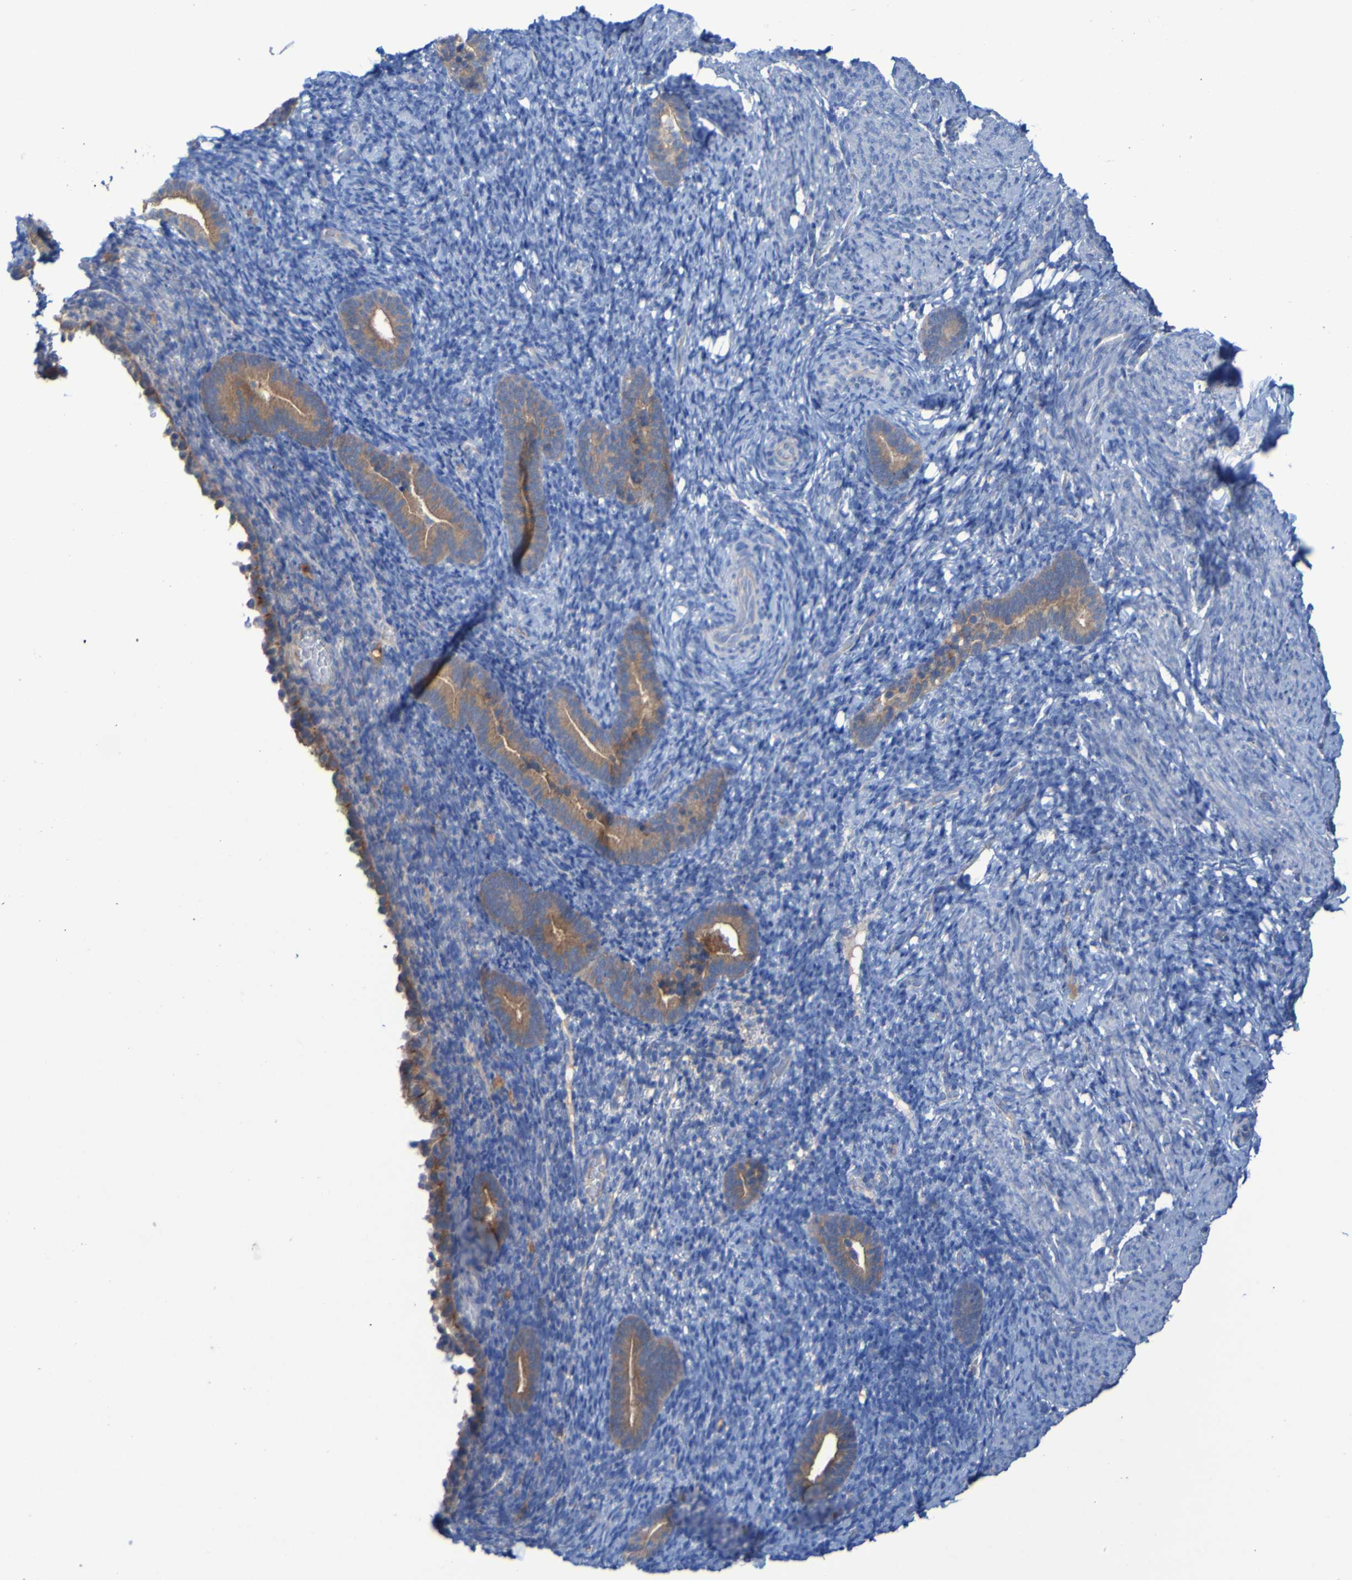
{"staining": {"intensity": "negative", "quantity": "none", "location": "none"}, "tissue": "endometrium", "cell_type": "Cells in endometrial stroma", "image_type": "normal", "snomed": [{"axis": "morphology", "description": "Normal tissue, NOS"}, {"axis": "topography", "description": "Endometrium"}], "caption": "This micrograph is of normal endometrium stained with IHC to label a protein in brown with the nuclei are counter-stained blue. There is no expression in cells in endometrial stroma.", "gene": "ARHGEF16", "patient": {"sex": "female", "age": 51}}